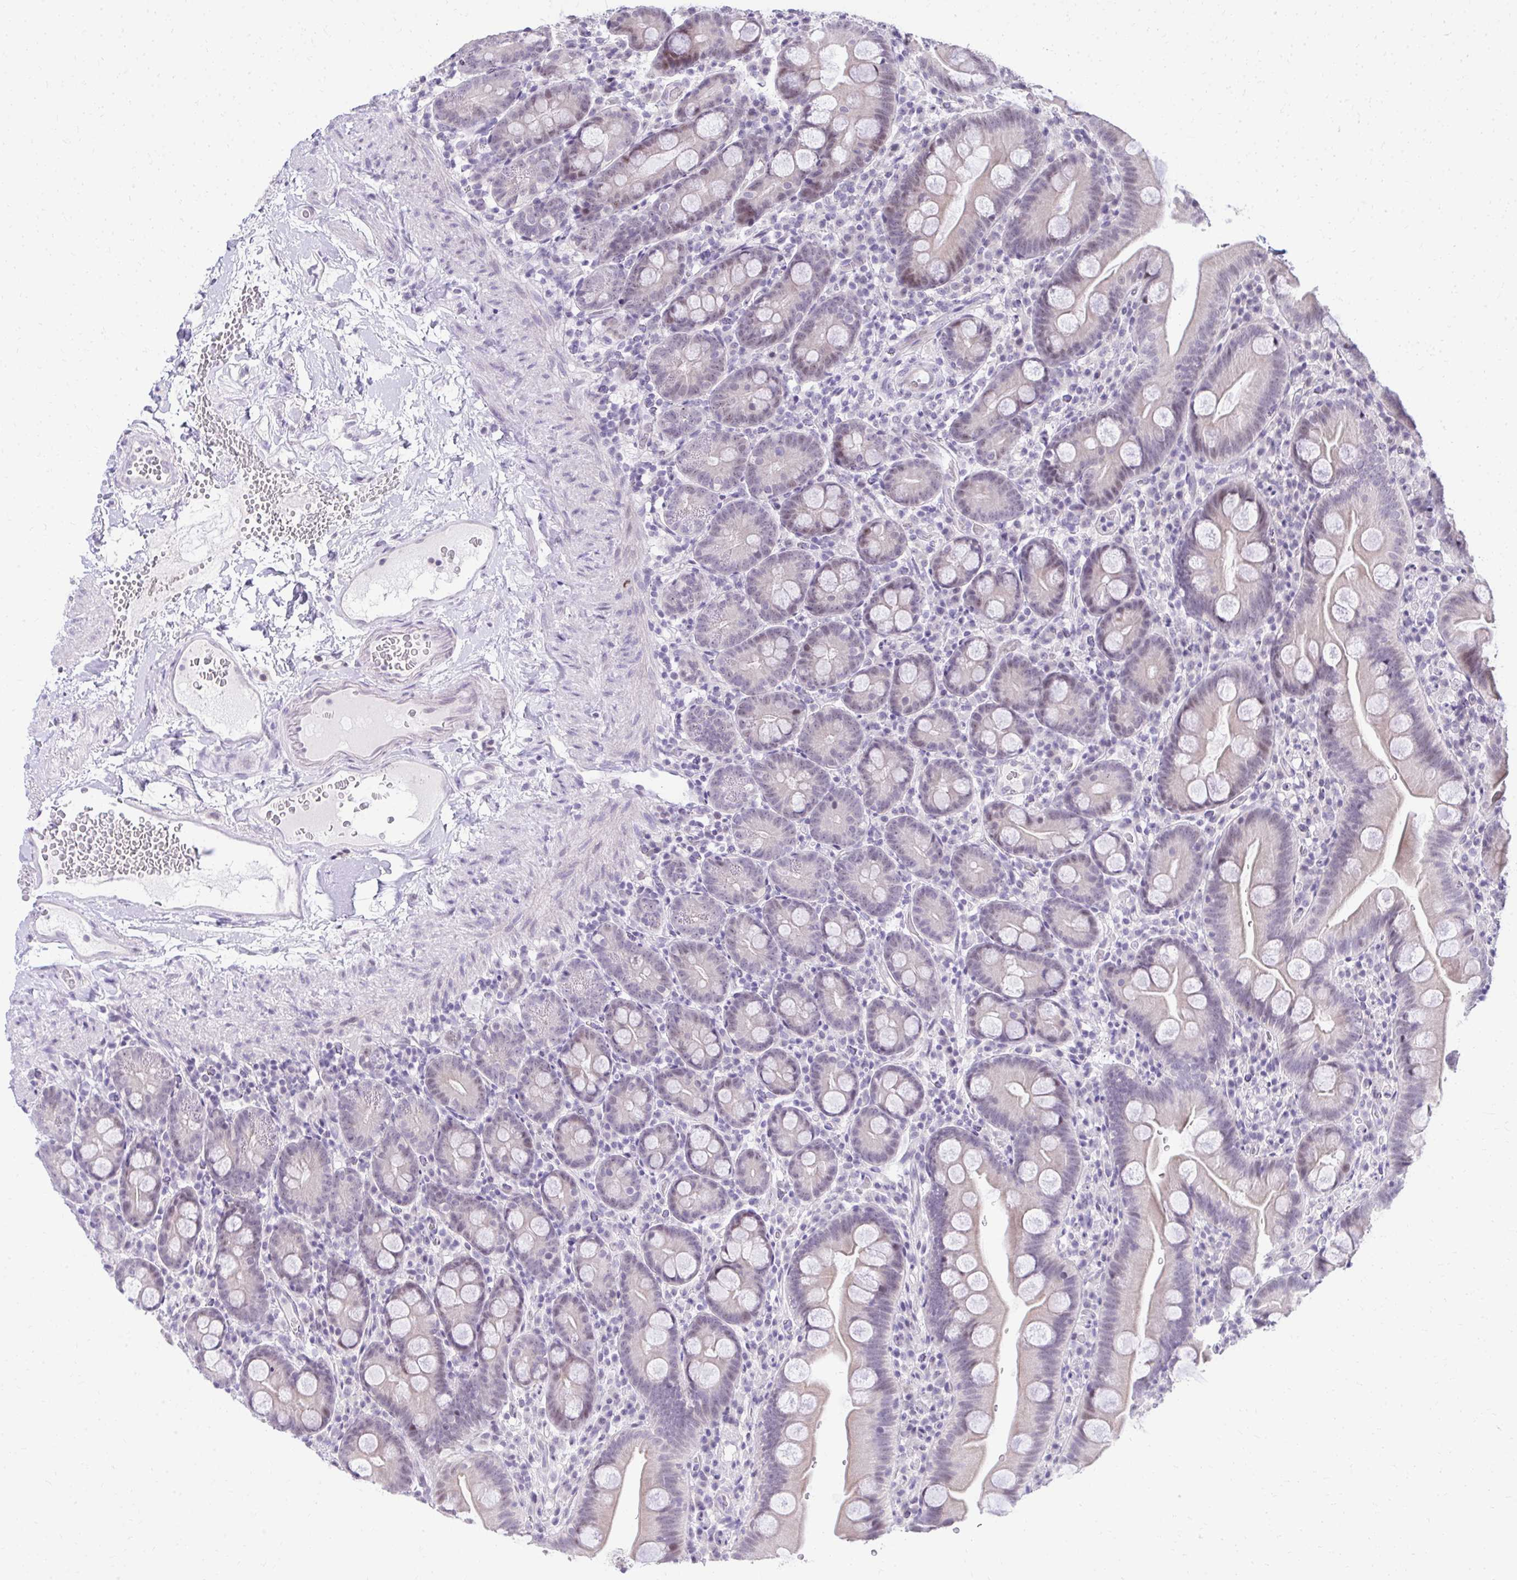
{"staining": {"intensity": "weak", "quantity": "<25%", "location": "nuclear"}, "tissue": "small intestine", "cell_type": "Glandular cells", "image_type": "normal", "snomed": [{"axis": "morphology", "description": "Normal tissue, NOS"}, {"axis": "topography", "description": "Small intestine"}], "caption": "The photomicrograph reveals no staining of glandular cells in unremarkable small intestine. (DAB immunohistochemistry, high magnification).", "gene": "EID3", "patient": {"sex": "female", "age": 68}}